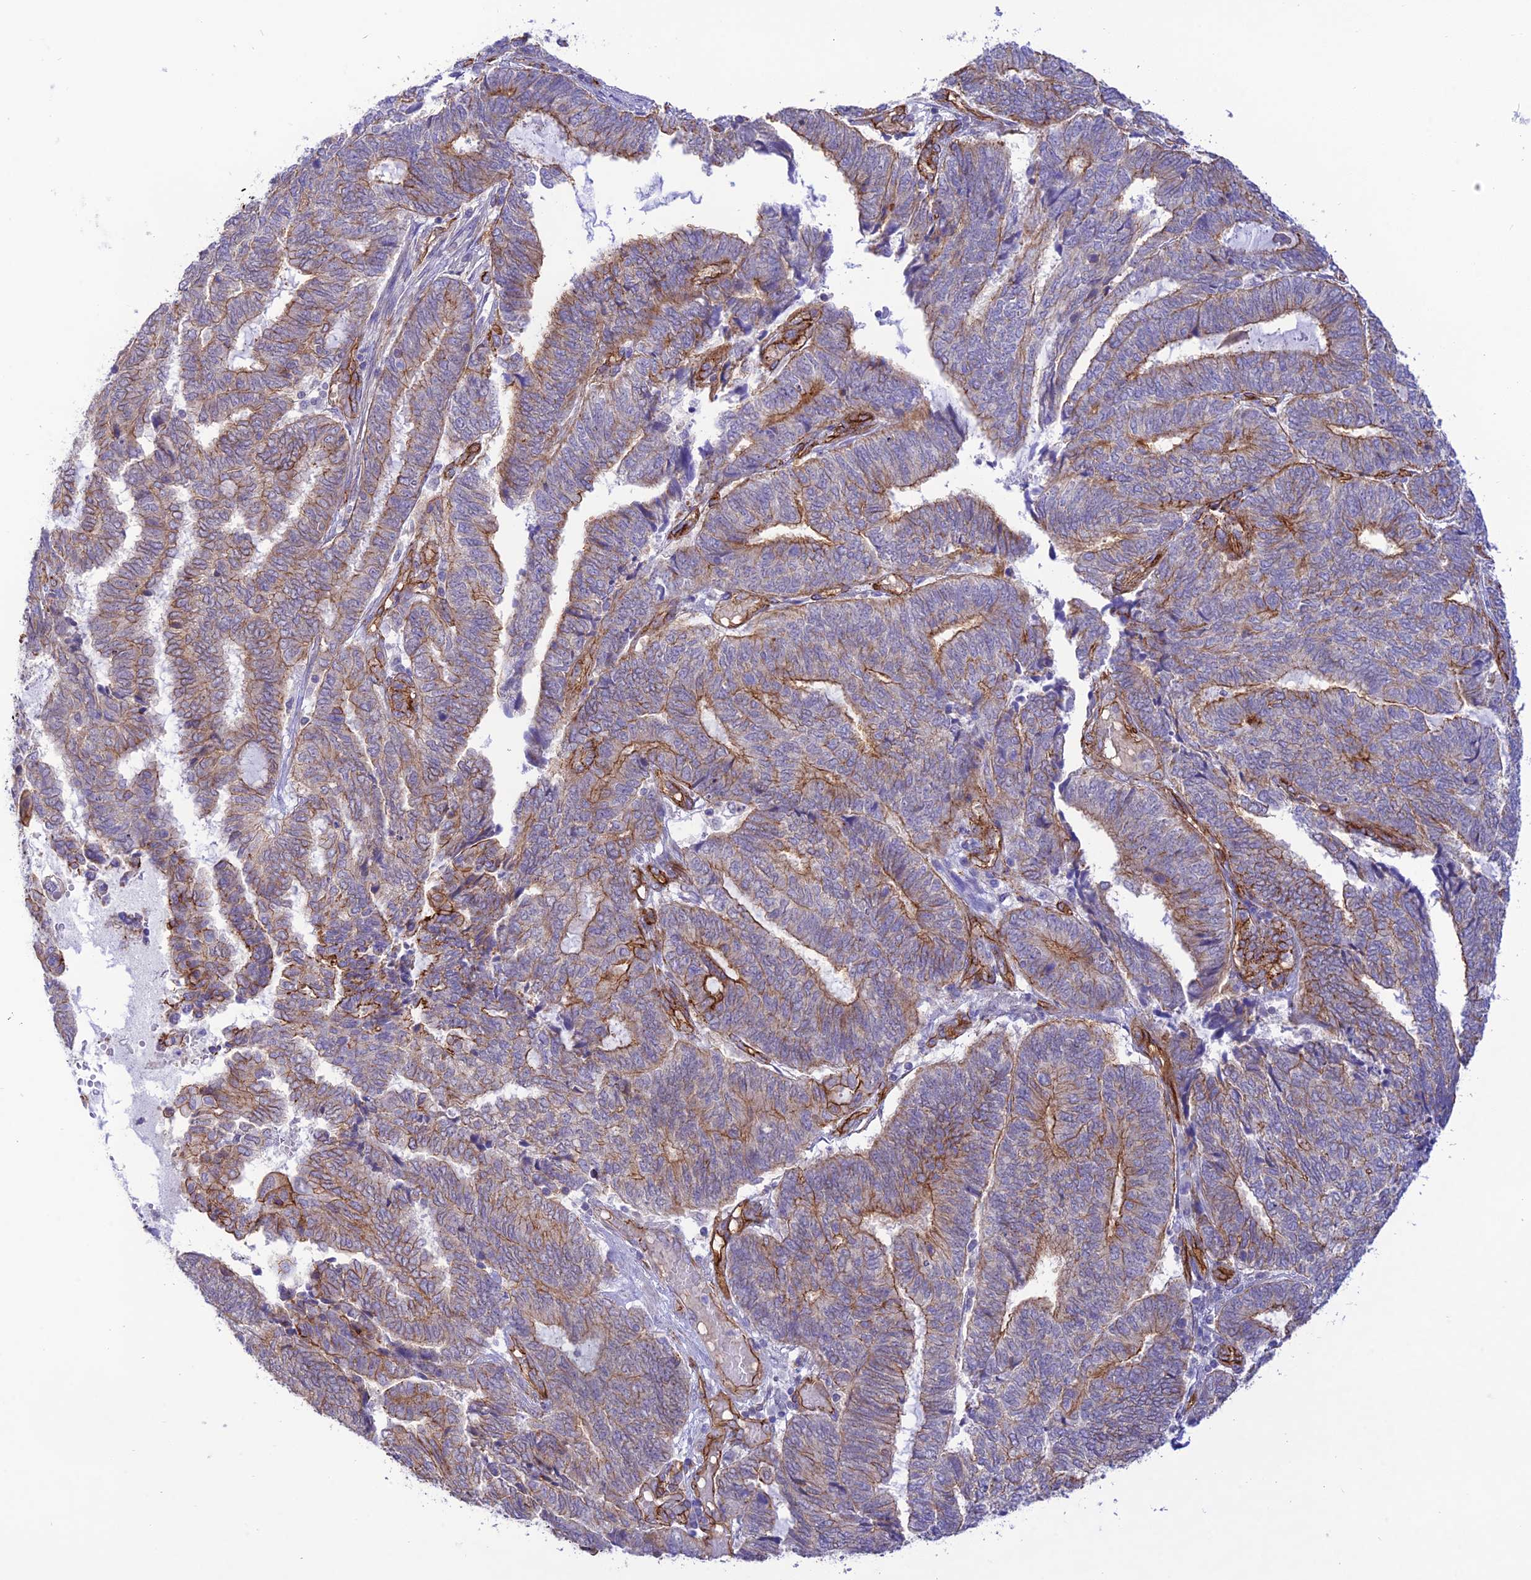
{"staining": {"intensity": "strong", "quantity": "25%-75%", "location": "cytoplasmic/membranous"}, "tissue": "endometrial cancer", "cell_type": "Tumor cells", "image_type": "cancer", "snomed": [{"axis": "morphology", "description": "Adenocarcinoma, NOS"}, {"axis": "topography", "description": "Uterus"}, {"axis": "topography", "description": "Endometrium"}], "caption": "Protein staining of adenocarcinoma (endometrial) tissue shows strong cytoplasmic/membranous expression in approximately 25%-75% of tumor cells. (DAB IHC, brown staining for protein, blue staining for nuclei).", "gene": "YPEL5", "patient": {"sex": "female", "age": 70}}